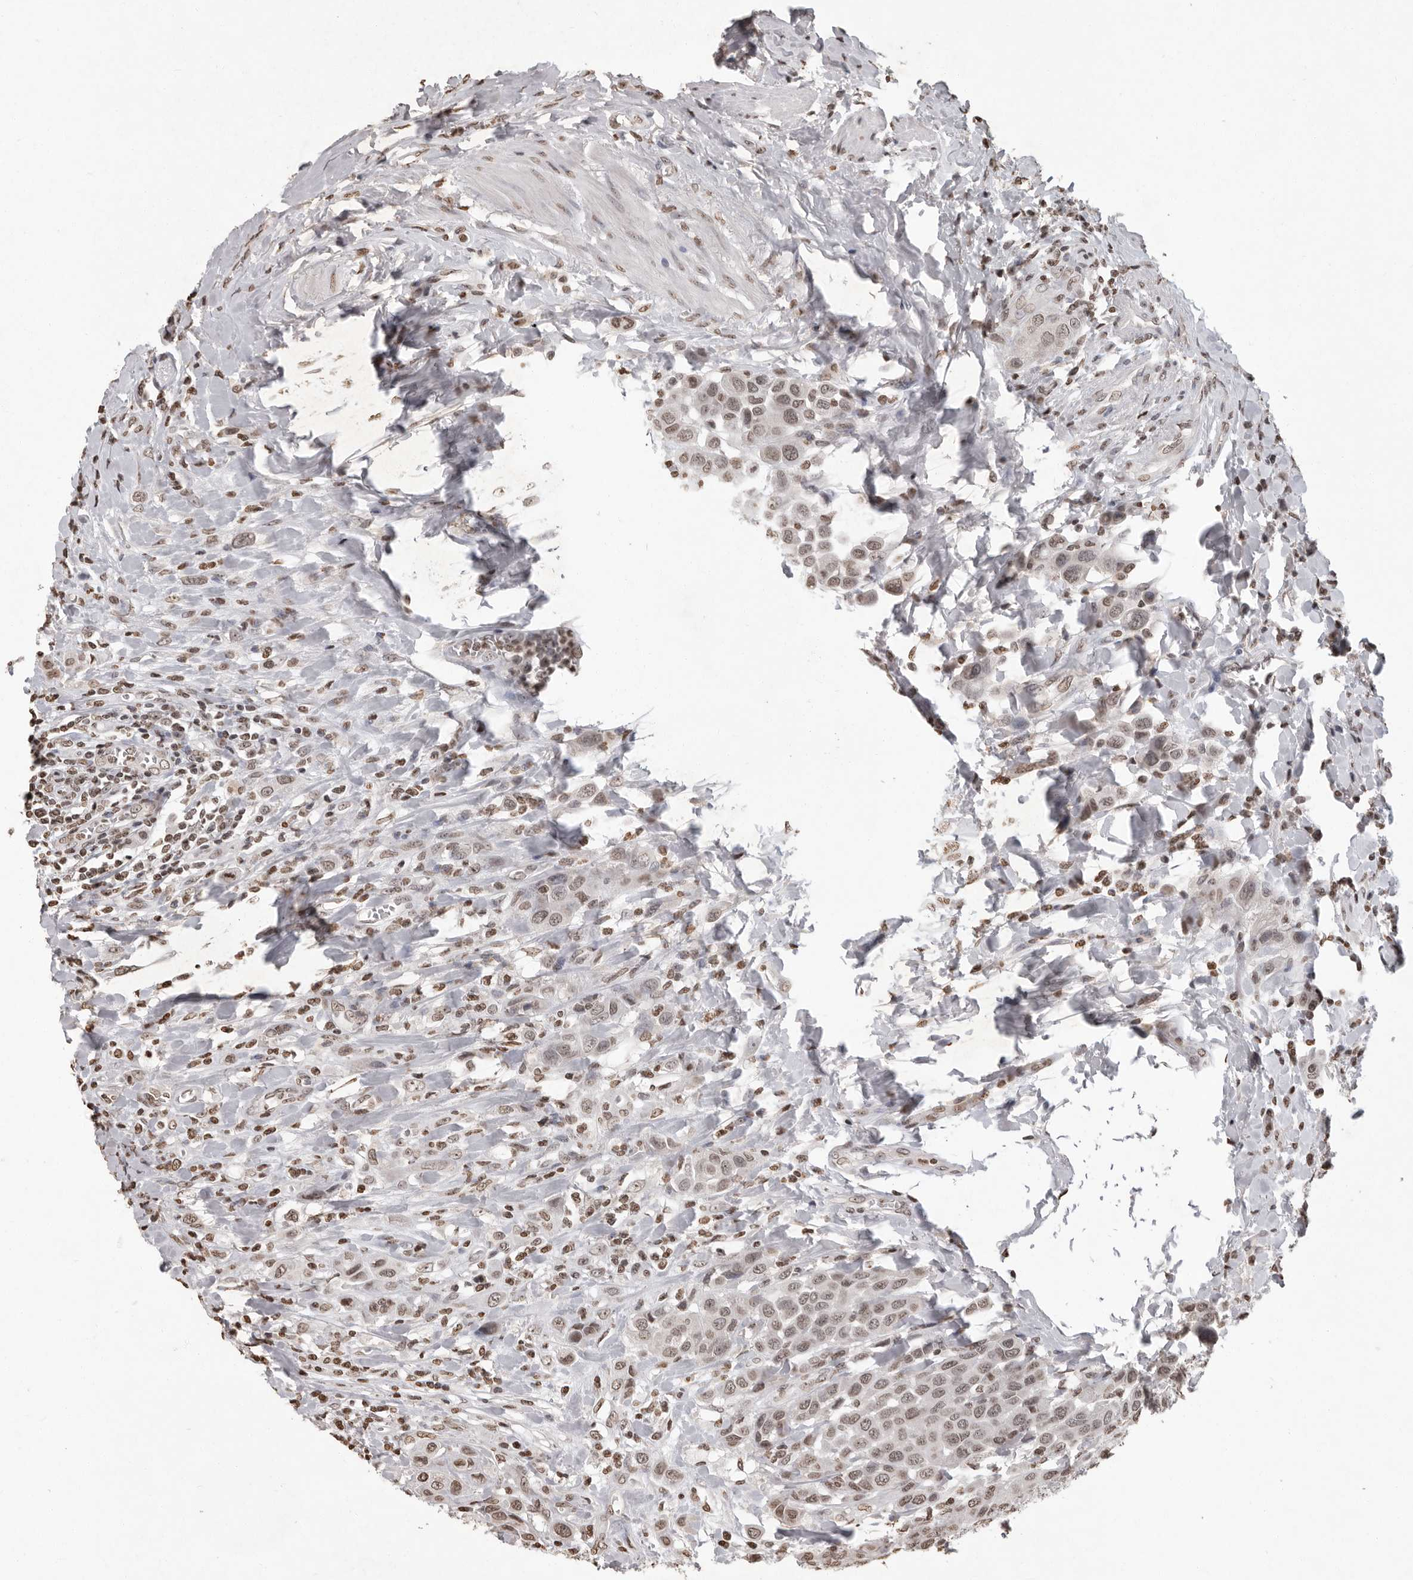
{"staining": {"intensity": "weak", "quantity": ">75%", "location": "nuclear"}, "tissue": "urothelial cancer", "cell_type": "Tumor cells", "image_type": "cancer", "snomed": [{"axis": "morphology", "description": "Urothelial carcinoma, High grade"}, {"axis": "topography", "description": "Urinary bladder"}], "caption": "IHC of urothelial cancer reveals low levels of weak nuclear expression in approximately >75% of tumor cells. (Brightfield microscopy of DAB IHC at high magnification).", "gene": "WDR45", "patient": {"sex": "male", "age": 50}}